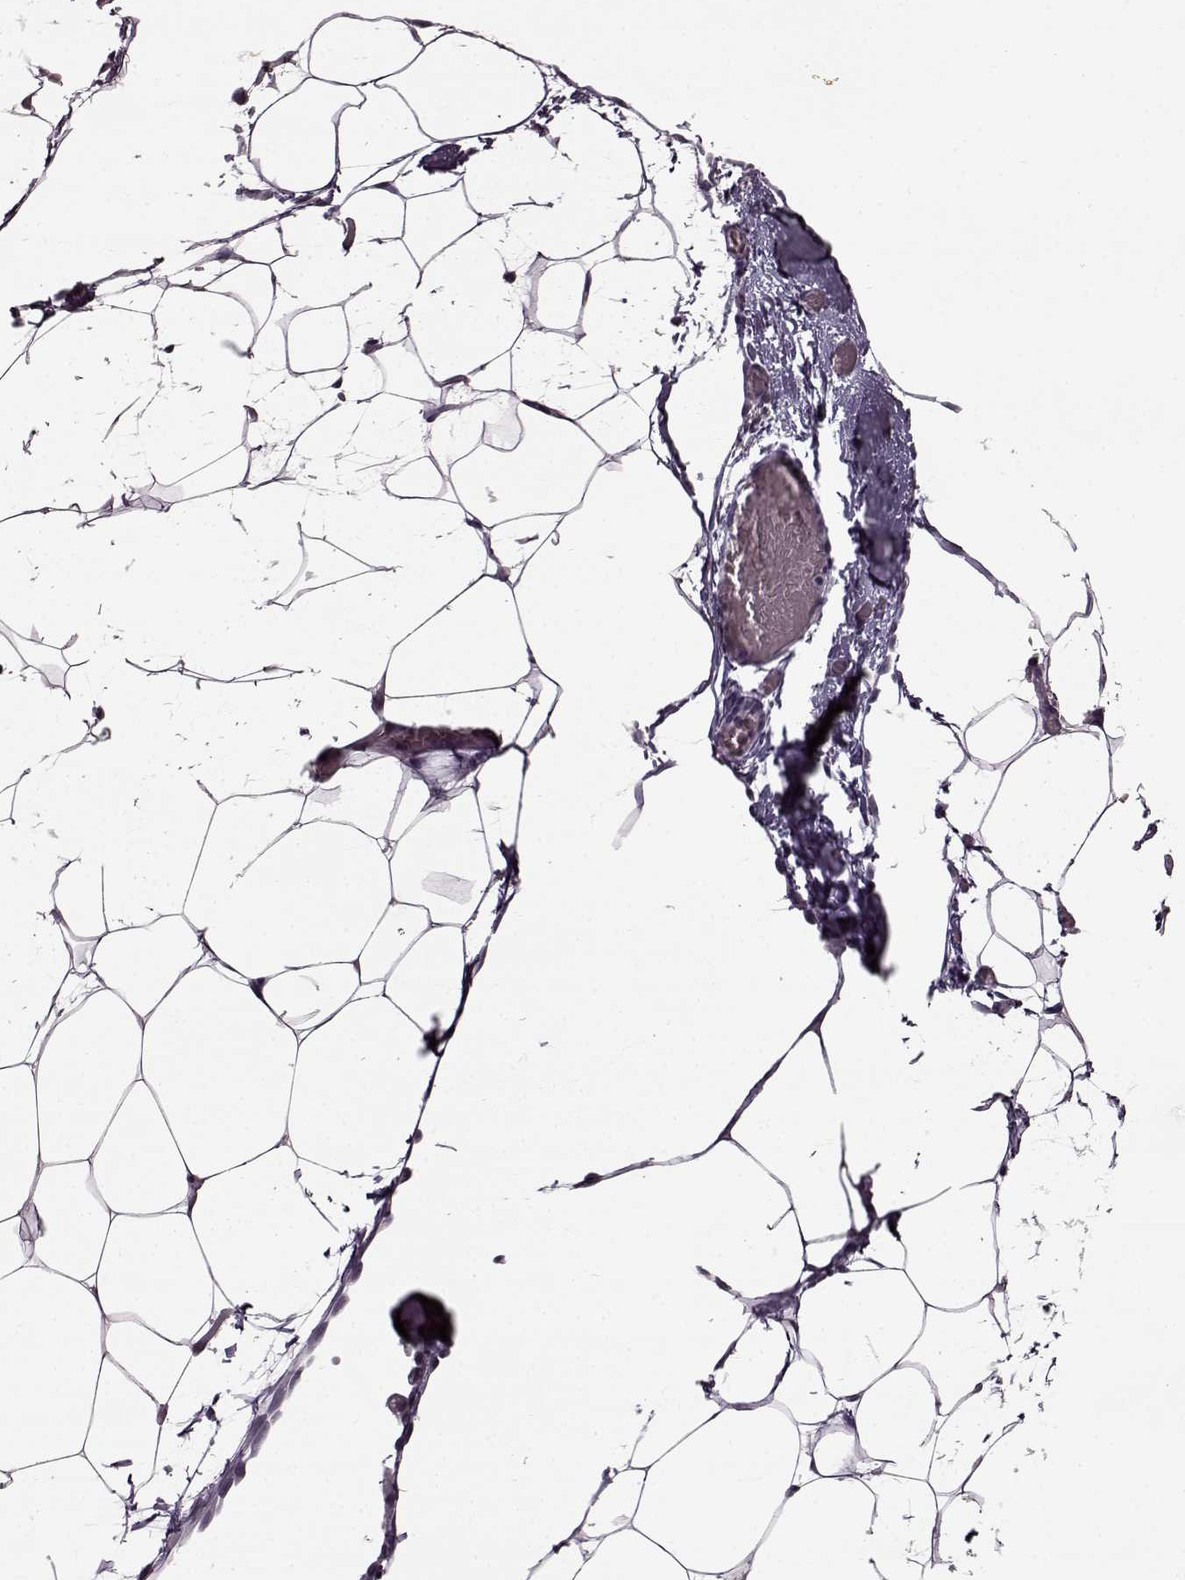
{"staining": {"intensity": "negative", "quantity": "none", "location": "none"}, "tissue": "adipose tissue", "cell_type": "Adipocytes", "image_type": "normal", "snomed": [{"axis": "morphology", "description": "Normal tissue, NOS"}, {"axis": "topography", "description": "Adipose tissue"}], "caption": "Immunohistochemistry image of normal adipose tissue stained for a protein (brown), which exhibits no expression in adipocytes.", "gene": "STX1A", "patient": {"sex": "male", "age": 57}}